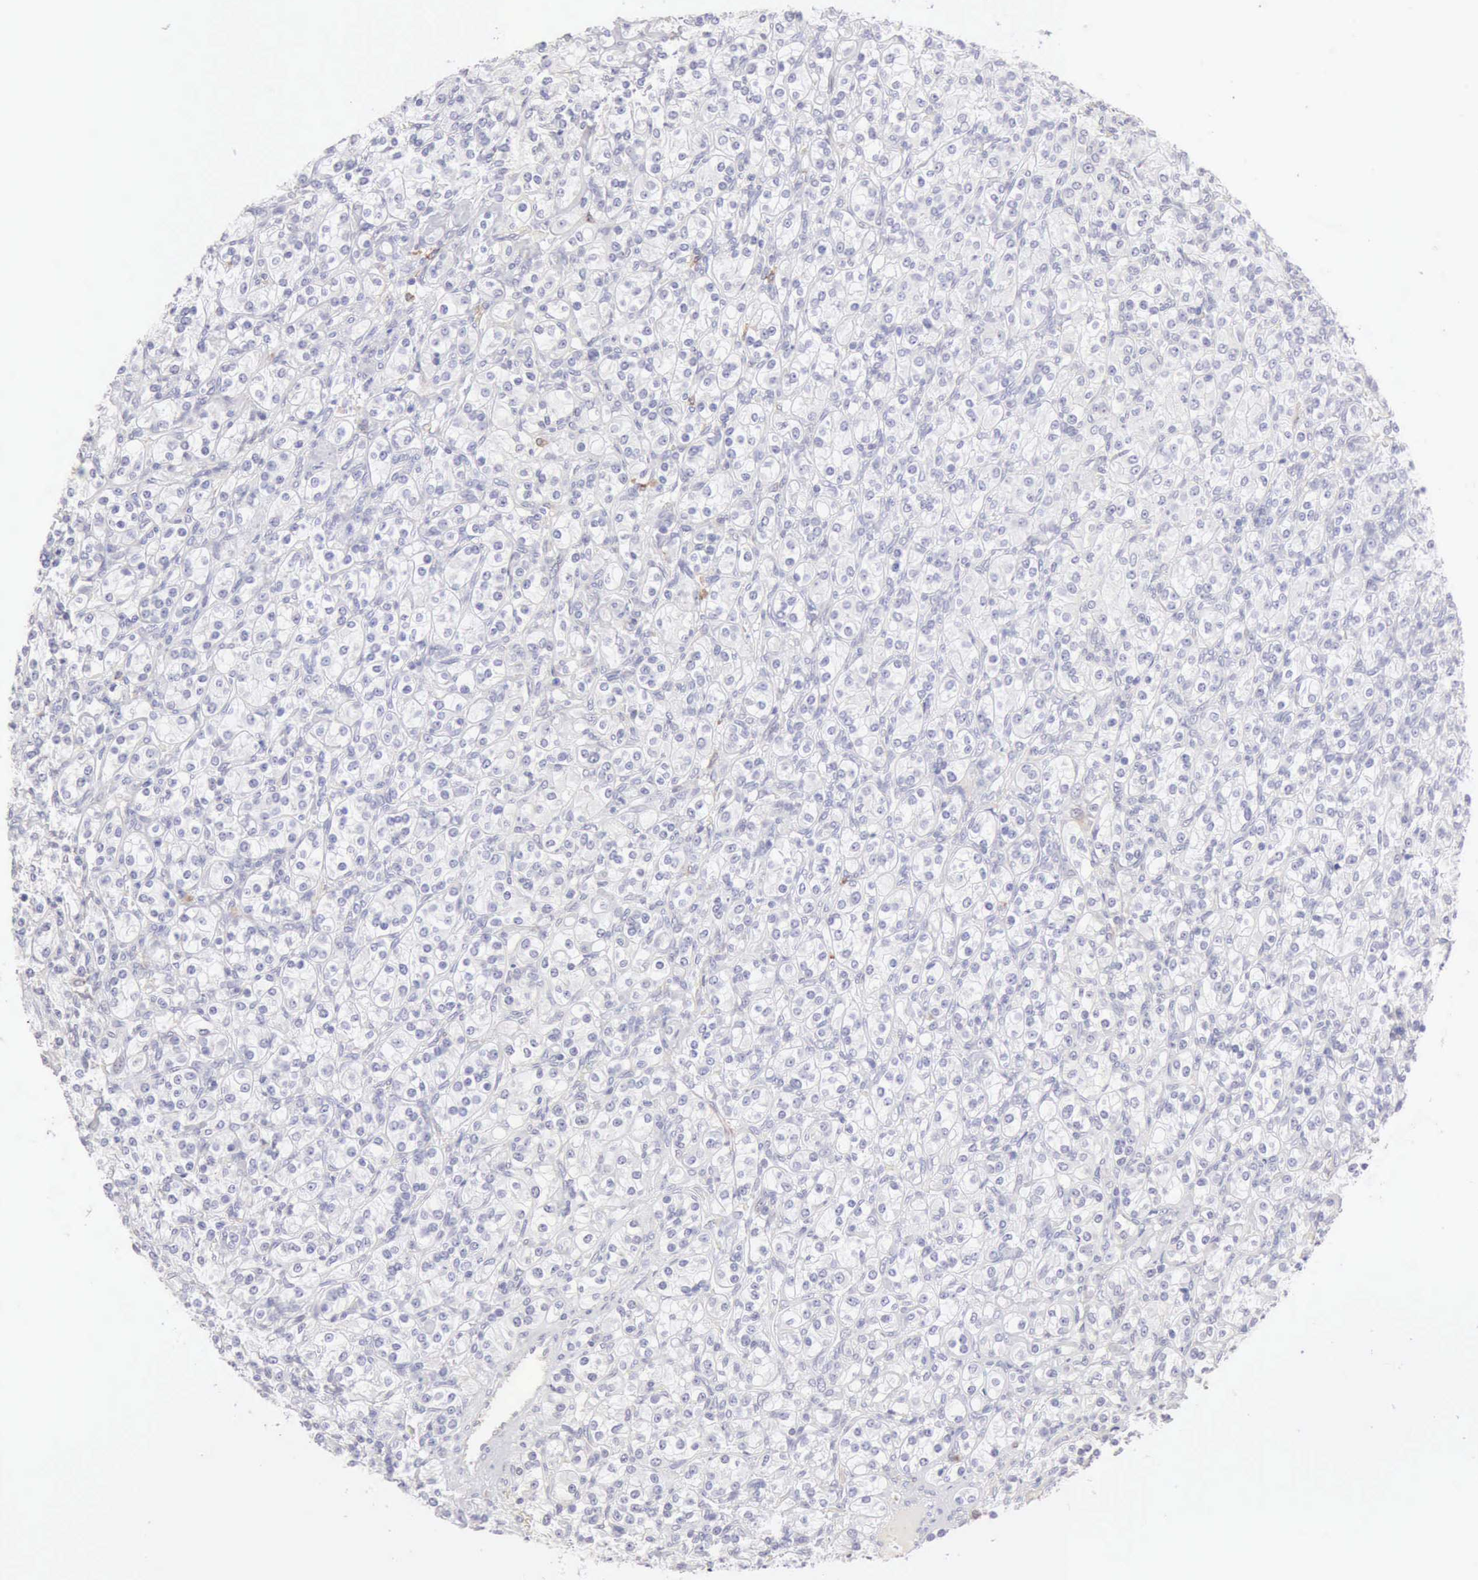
{"staining": {"intensity": "negative", "quantity": "none", "location": "none"}, "tissue": "renal cancer", "cell_type": "Tumor cells", "image_type": "cancer", "snomed": [{"axis": "morphology", "description": "Adenocarcinoma, NOS"}, {"axis": "topography", "description": "Kidney"}], "caption": "Micrograph shows no protein positivity in tumor cells of renal cancer tissue.", "gene": "RNASE1", "patient": {"sex": "male", "age": 77}}